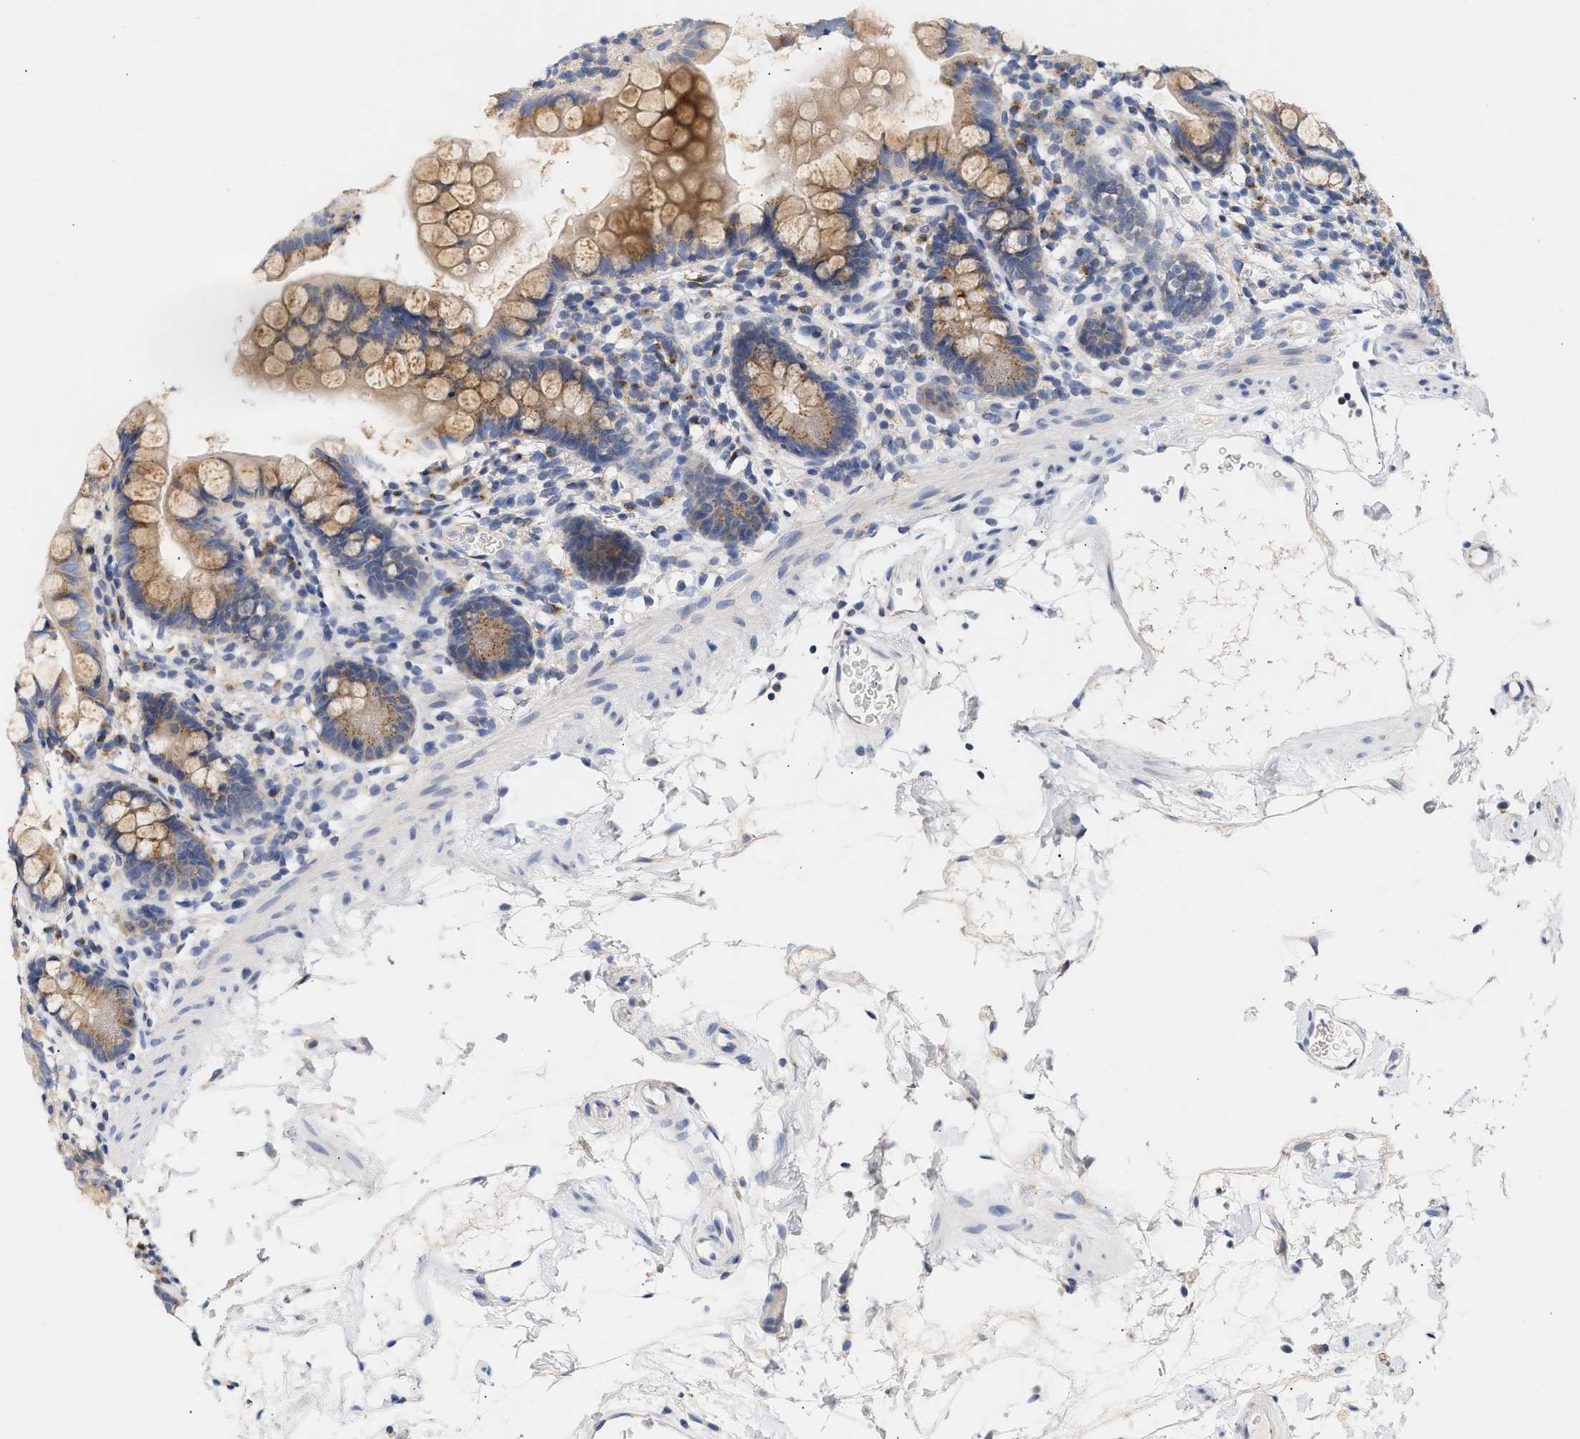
{"staining": {"intensity": "moderate", "quantity": ">75%", "location": "cytoplasmic/membranous"}, "tissue": "small intestine", "cell_type": "Glandular cells", "image_type": "normal", "snomed": [{"axis": "morphology", "description": "Normal tissue, NOS"}, {"axis": "topography", "description": "Small intestine"}], "caption": "Glandular cells show medium levels of moderate cytoplasmic/membranous staining in approximately >75% of cells in benign small intestine. (DAB IHC with brightfield microscopy, high magnification).", "gene": "TRIM50", "patient": {"sex": "female", "age": 84}}